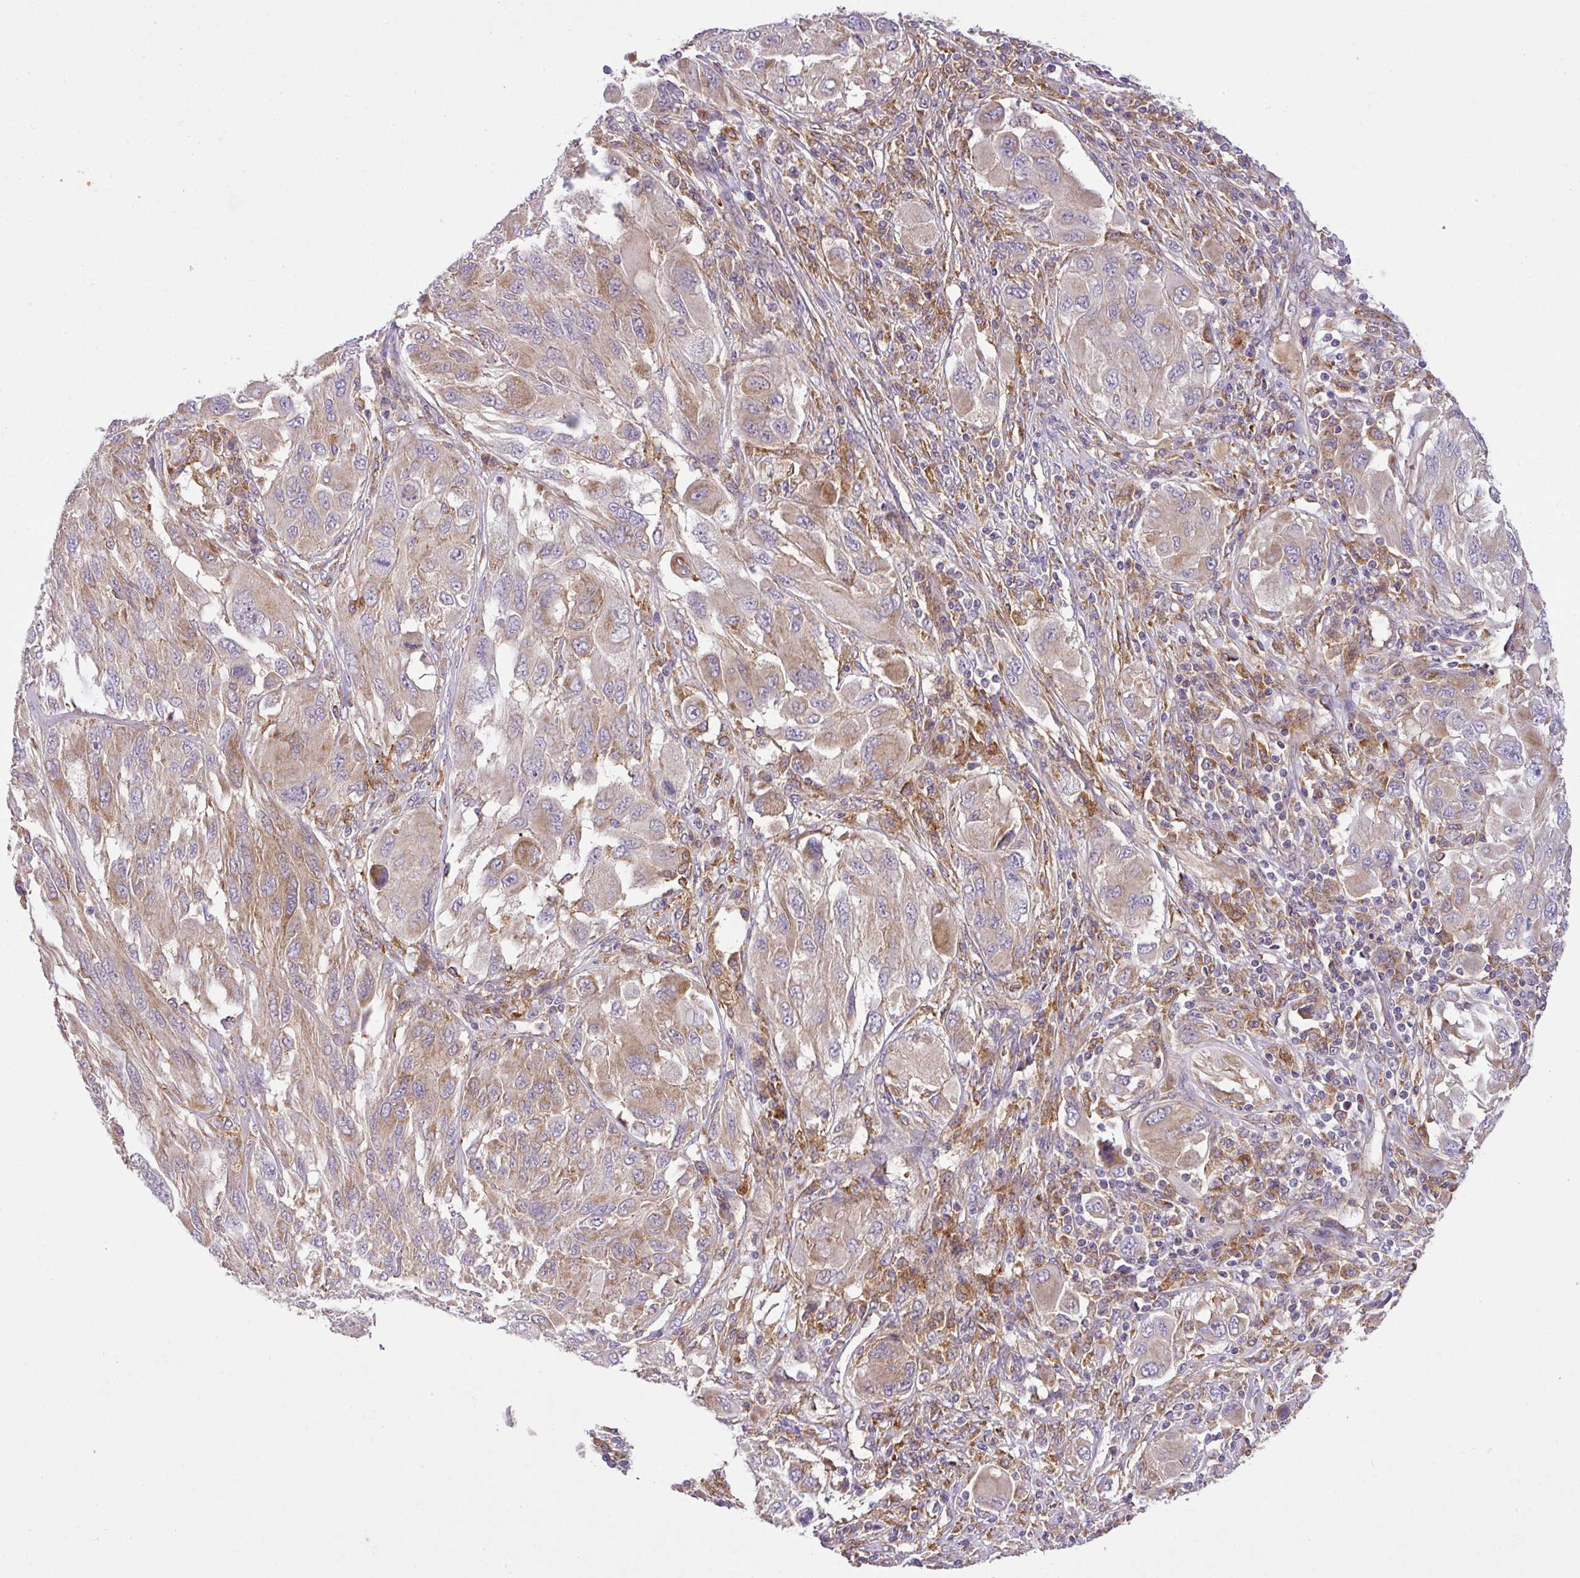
{"staining": {"intensity": "moderate", "quantity": "25%-75%", "location": "cytoplasmic/membranous"}, "tissue": "melanoma", "cell_type": "Tumor cells", "image_type": "cancer", "snomed": [{"axis": "morphology", "description": "Malignant melanoma, NOS"}, {"axis": "topography", "description": "Skin"}], "caption": "Immunohistochemistry (IHC) staining of malignant melanoma, which reveals medium levels of moderate cytoplasmic/membranous positivity in about 25%-75% of tumor cells indicating moderate cytoplasmic/membranous protein expression. The staining was performed using DAB (3,3'-diaminobenzidine) (brown) for protein detection and nuclei were counterstained in hematoxylin (blue).", "gene": "ZNF513", "patient": {"sex": "female", "age": 91}}